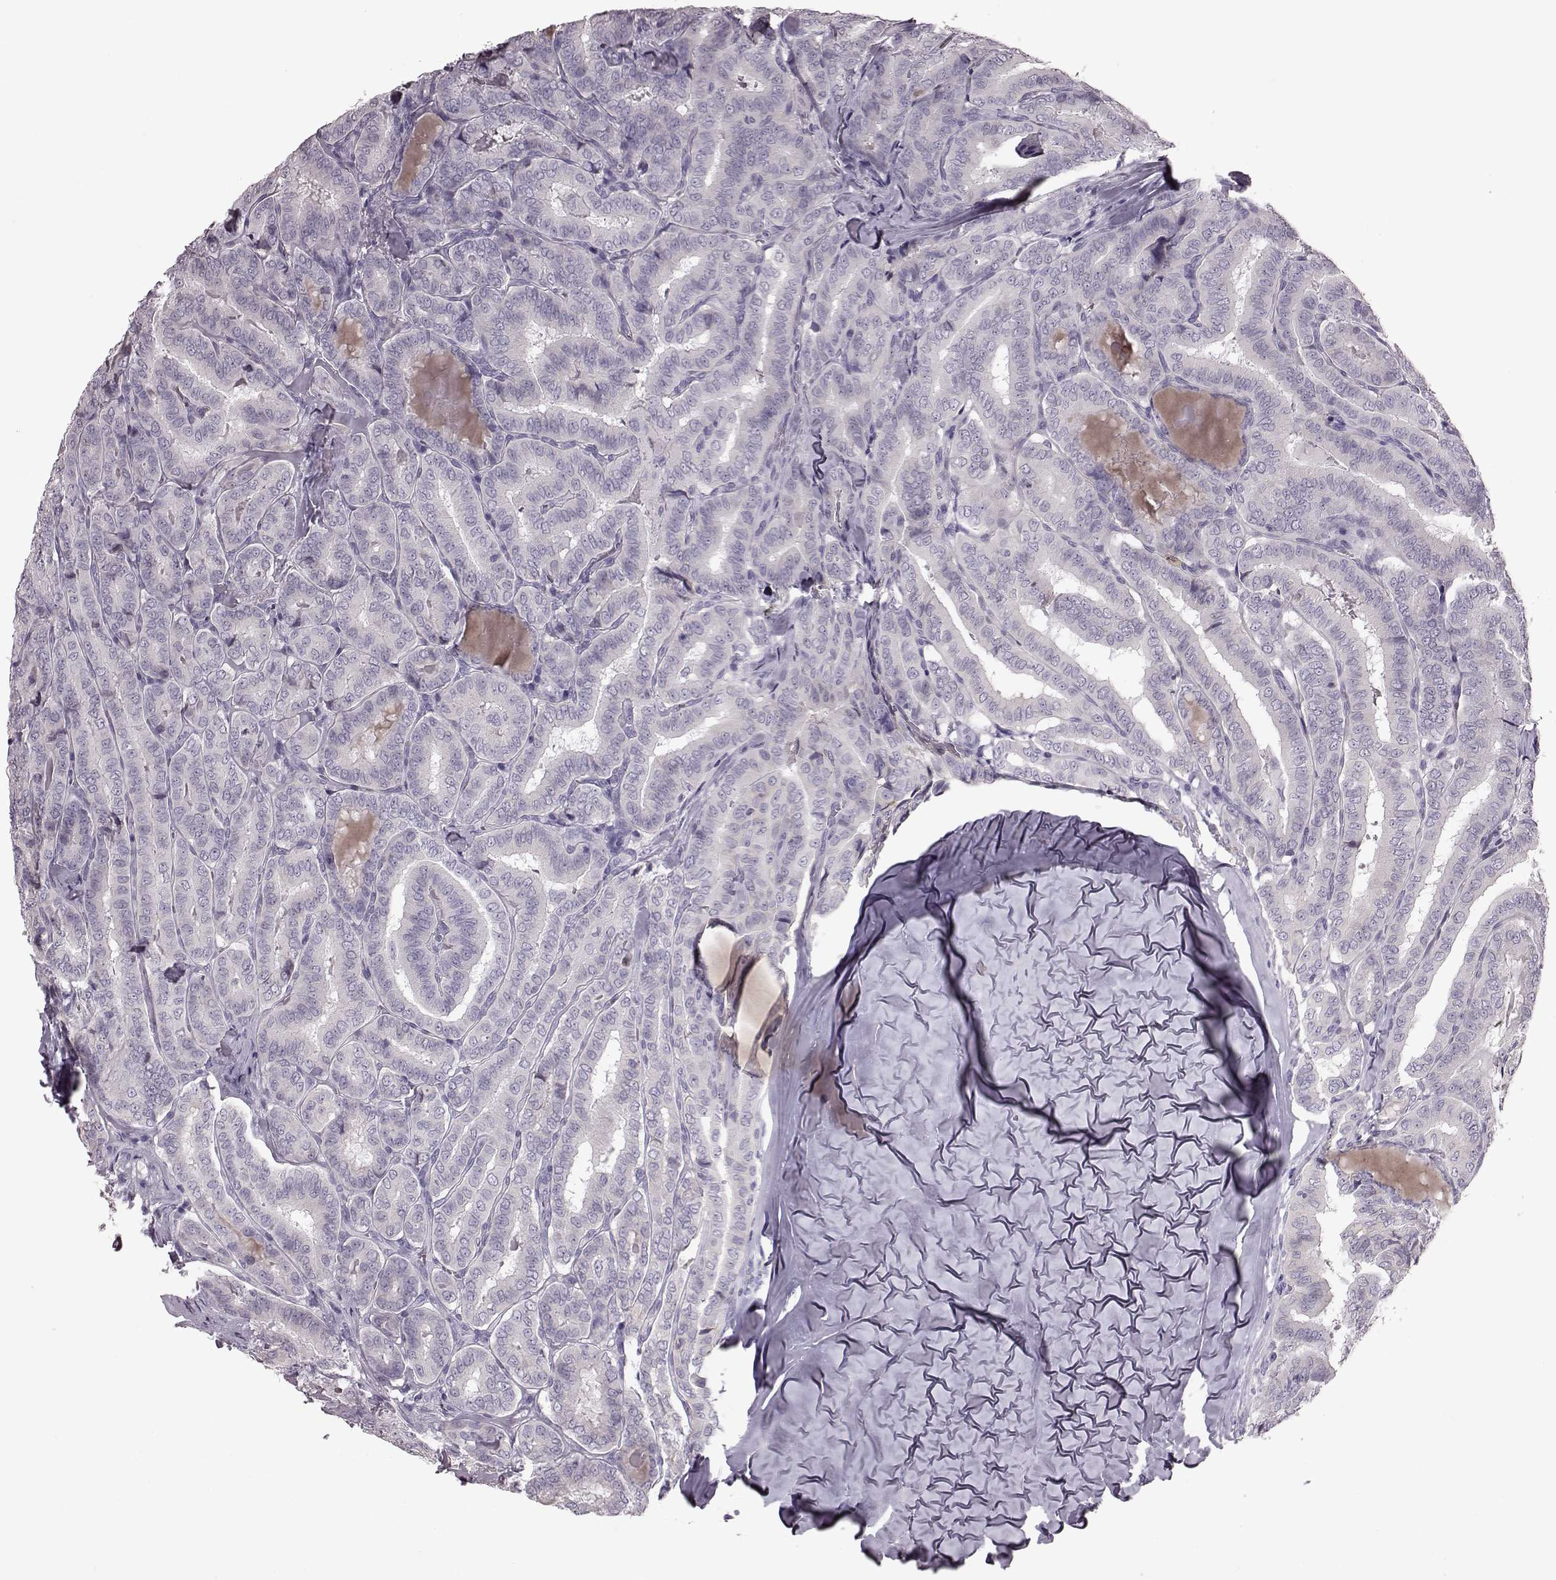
{"staining": {"intensity": "negative", "quantity": "none", "location": "none"}, "tissue": "thyroid cancer", "cell_type": "Tumor cells", "image_type": "cancer", "snomed": [{"axis": "morphology", "description": "Papillary adenocarcinoma, NOS"}, {"axis": "morphology", "description": "Papillary adenoma metastatic"}, {"axis": "topography", "description": "Thyroid gland"}], "caption": "Immunohistochemistry histopathology image of human thyroid papillary adenocarcinoma stained for a protein (brown), which exhibits no positivity in tumor cells.", "gene": "CRYBA2", "patient": {"sex": "female", "age": 50}}